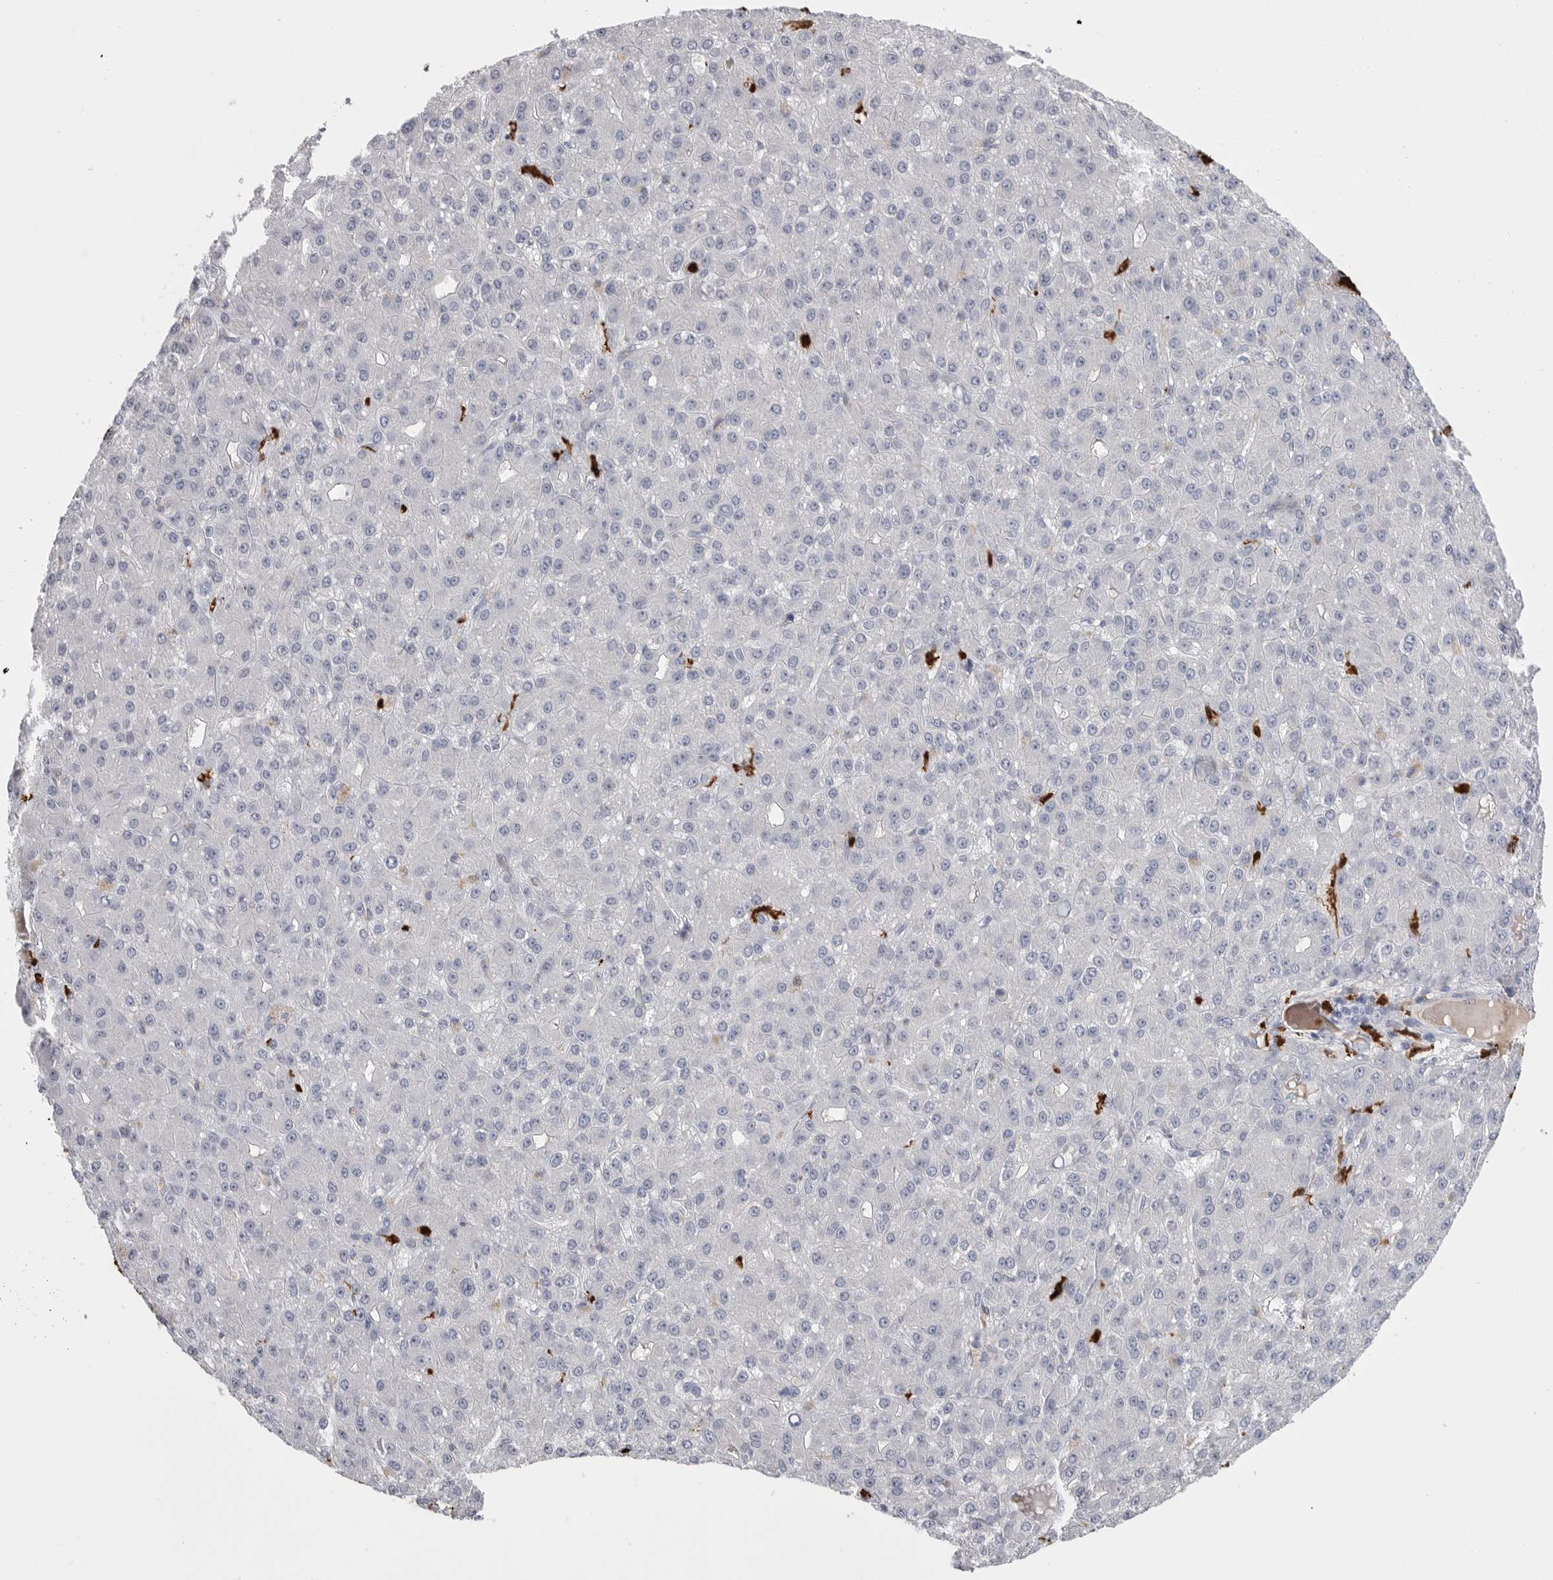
{"staining": {"intensity": "negative", "quantity": "none", "location": "none"}, "tissue": "liver cancer", "cell_type": "Tumor cells", "image_type": "cancer", "snomed": [{"axis": "morphology", "description": "Carcinoma, Hepatocellular, NOS"}, {"axis": "topography", "description": "Liver"}], "caption": "Protein analysis of liver hepatocellular carcinoma shows no significant positivity in tumor cells. (Stains: DAB (3,3'-diaminobenzidine) immunohistochemistry (IHC) with hematoxylin counter stain, Microscopy: brightfield microscopy at high magnification).", "gene": "CYB561D1", "patient": {"sex": "male", "age": 67}}